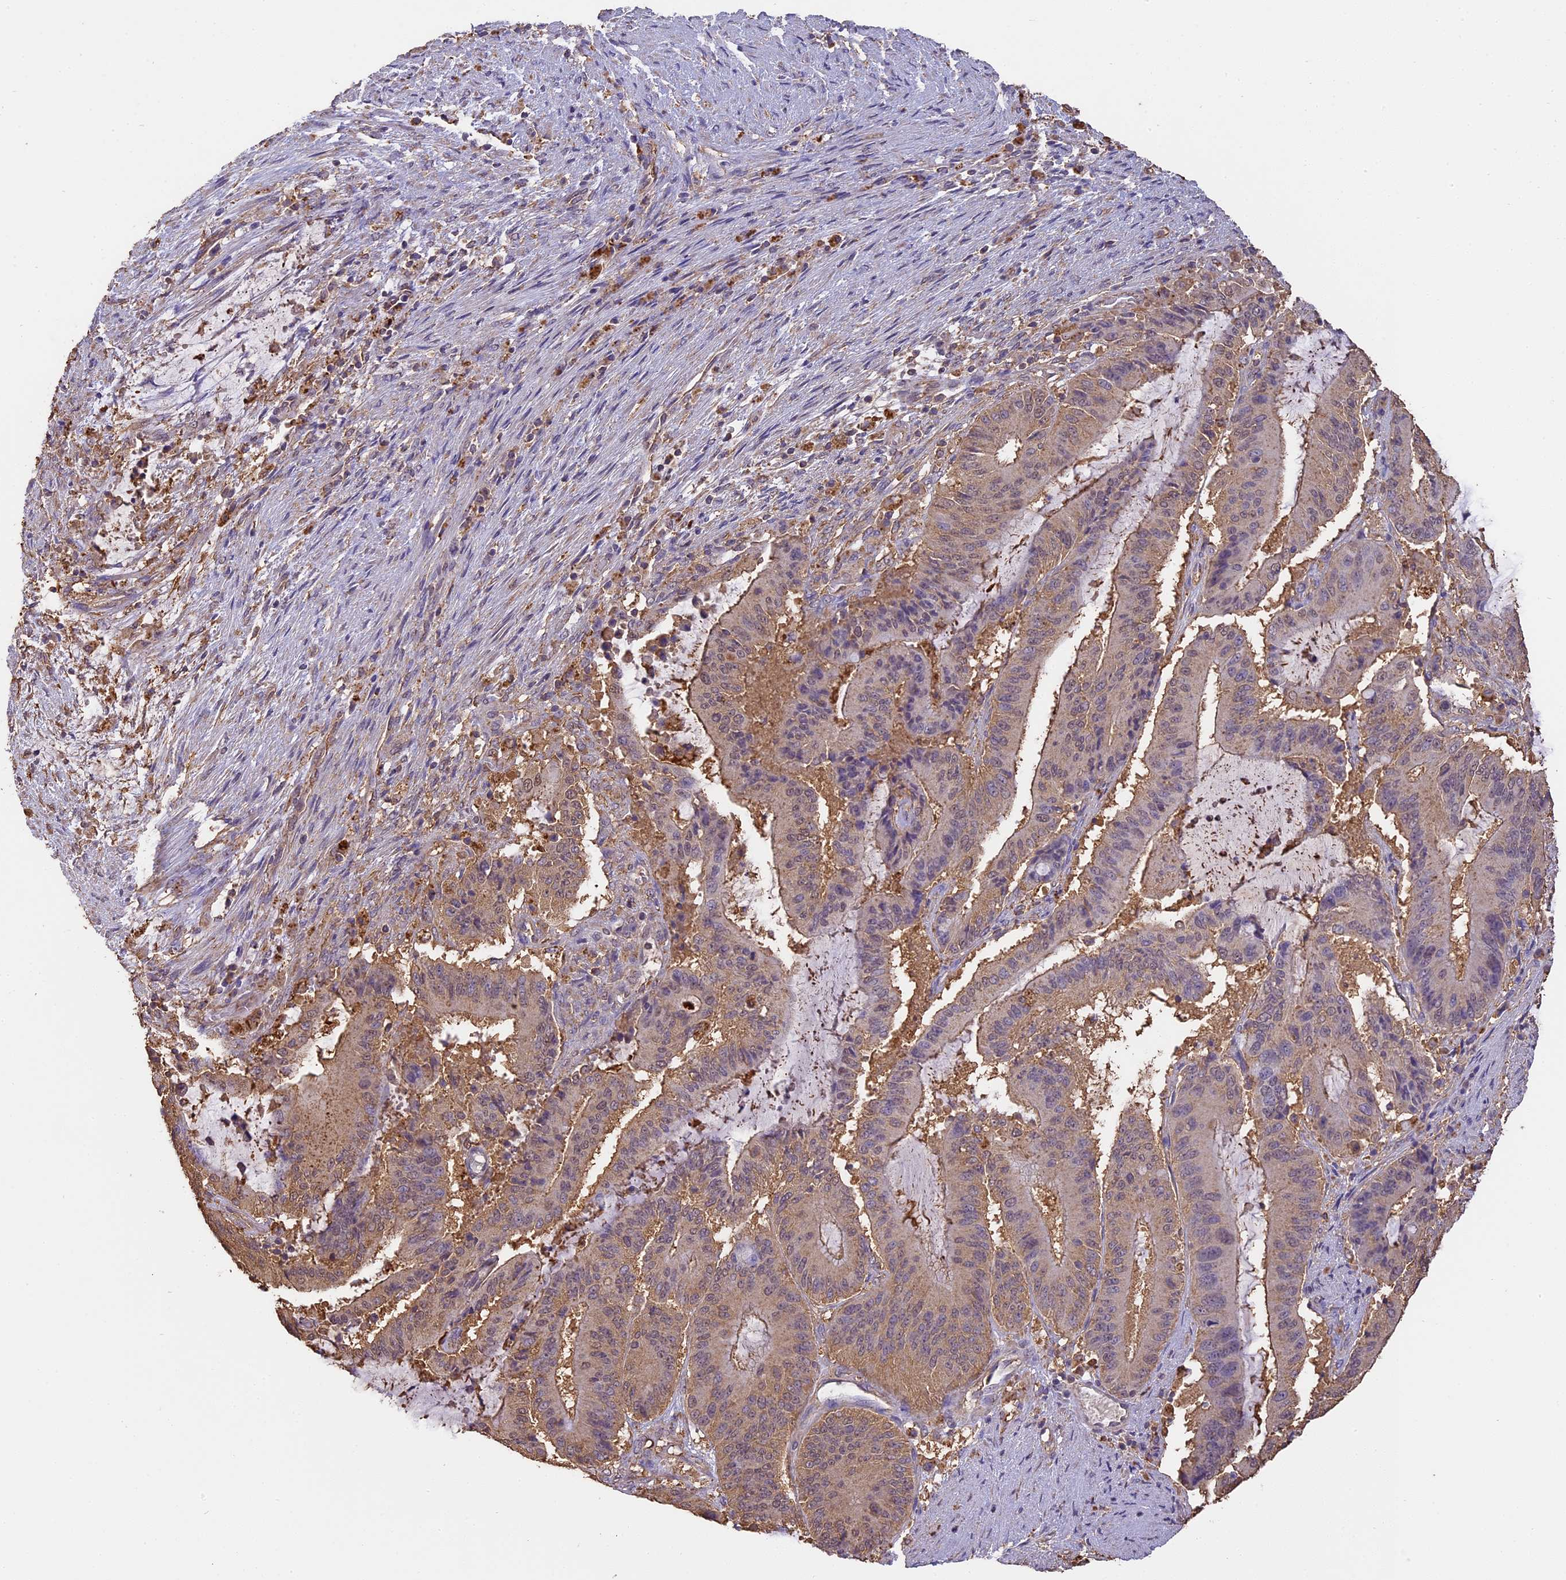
{"staining": {"intensity": "weak", "quantity": "<25%", "location": "cytoplasmic/membranous,nuclear"}, "tissue": "liver cancer", "cell_type": "Tumor cells", "image_type": "cancer", "snomed": [{"axis": "morphology", "description": "Normal tissue, NOS"}, {"axis": "morphology", "description": "Cholangiocarcinoma"}, {"axis": "topography", "description": "Liver"}, {"axis": "topography", "description": "Peripheral nerve tissue"}], "caption": "There is no significant staining in tumor cells of liver cancer.", "gene": "ARHGAP19", "patient": {"sex": "female", "age": 73}}